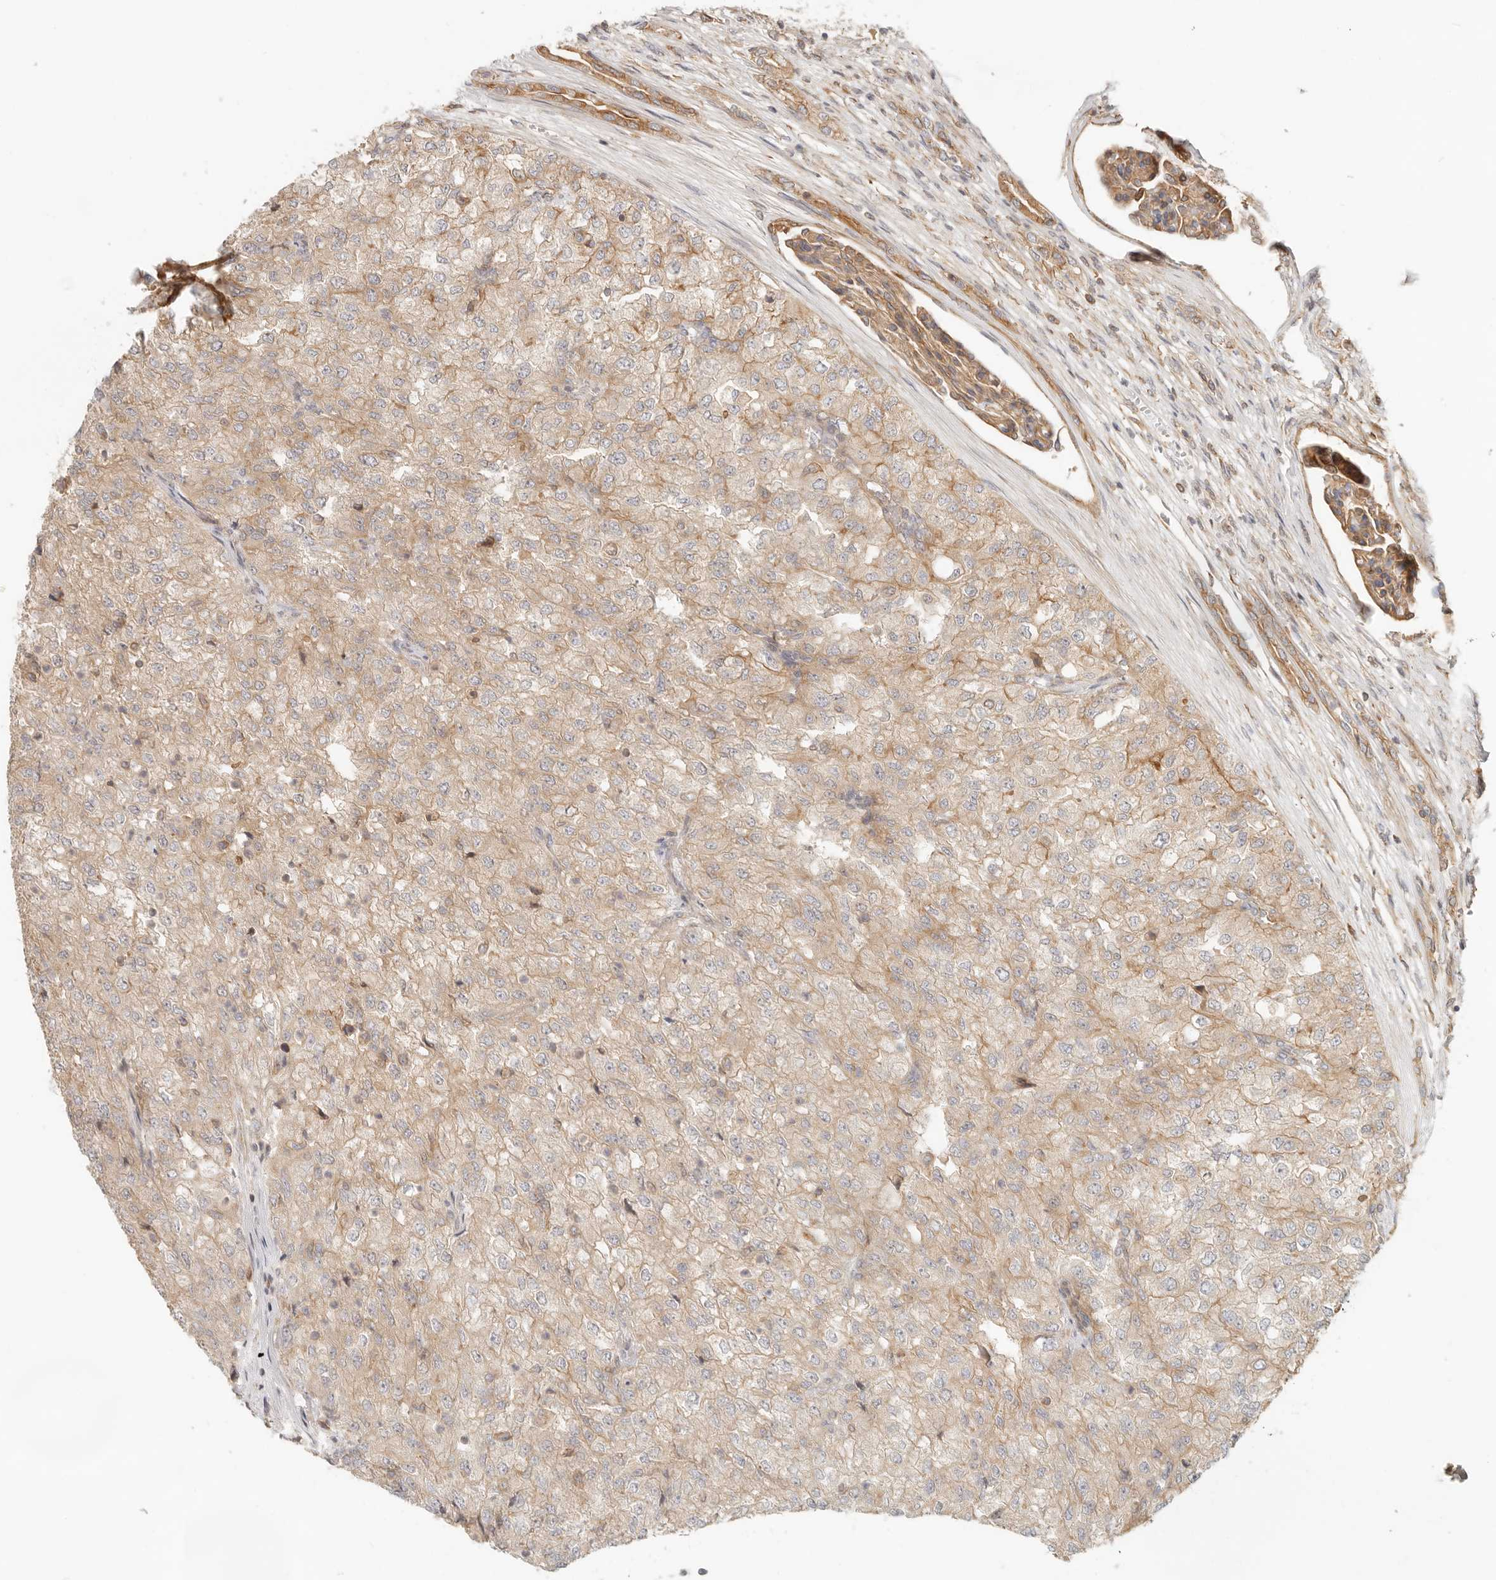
{"staining": {"intensity": "moderate", "quantity": "25%-75%", "location": "cytoplasmic/membranous"}, "tissue": "renal cancer", "cell_type": "Tumor cells", "image_type": "cancer", "snomed": [{"axis": "morphology", "description": "Adenocarcinoma, NOS"}, {"axis": "topography", "description": "Kidney"}], "caption": "Immunohistochemical staining of human renal cancer (adenocarcinoma) displays medium levels of moderate cytoplasmic/membranous positivity in about 25%-75% of tumor cells. (brown staining indicates protein expression, while blue staining denotes nuclei).", "gene": "UFSP1", "patient": {"sex": "female", "age": 54}}